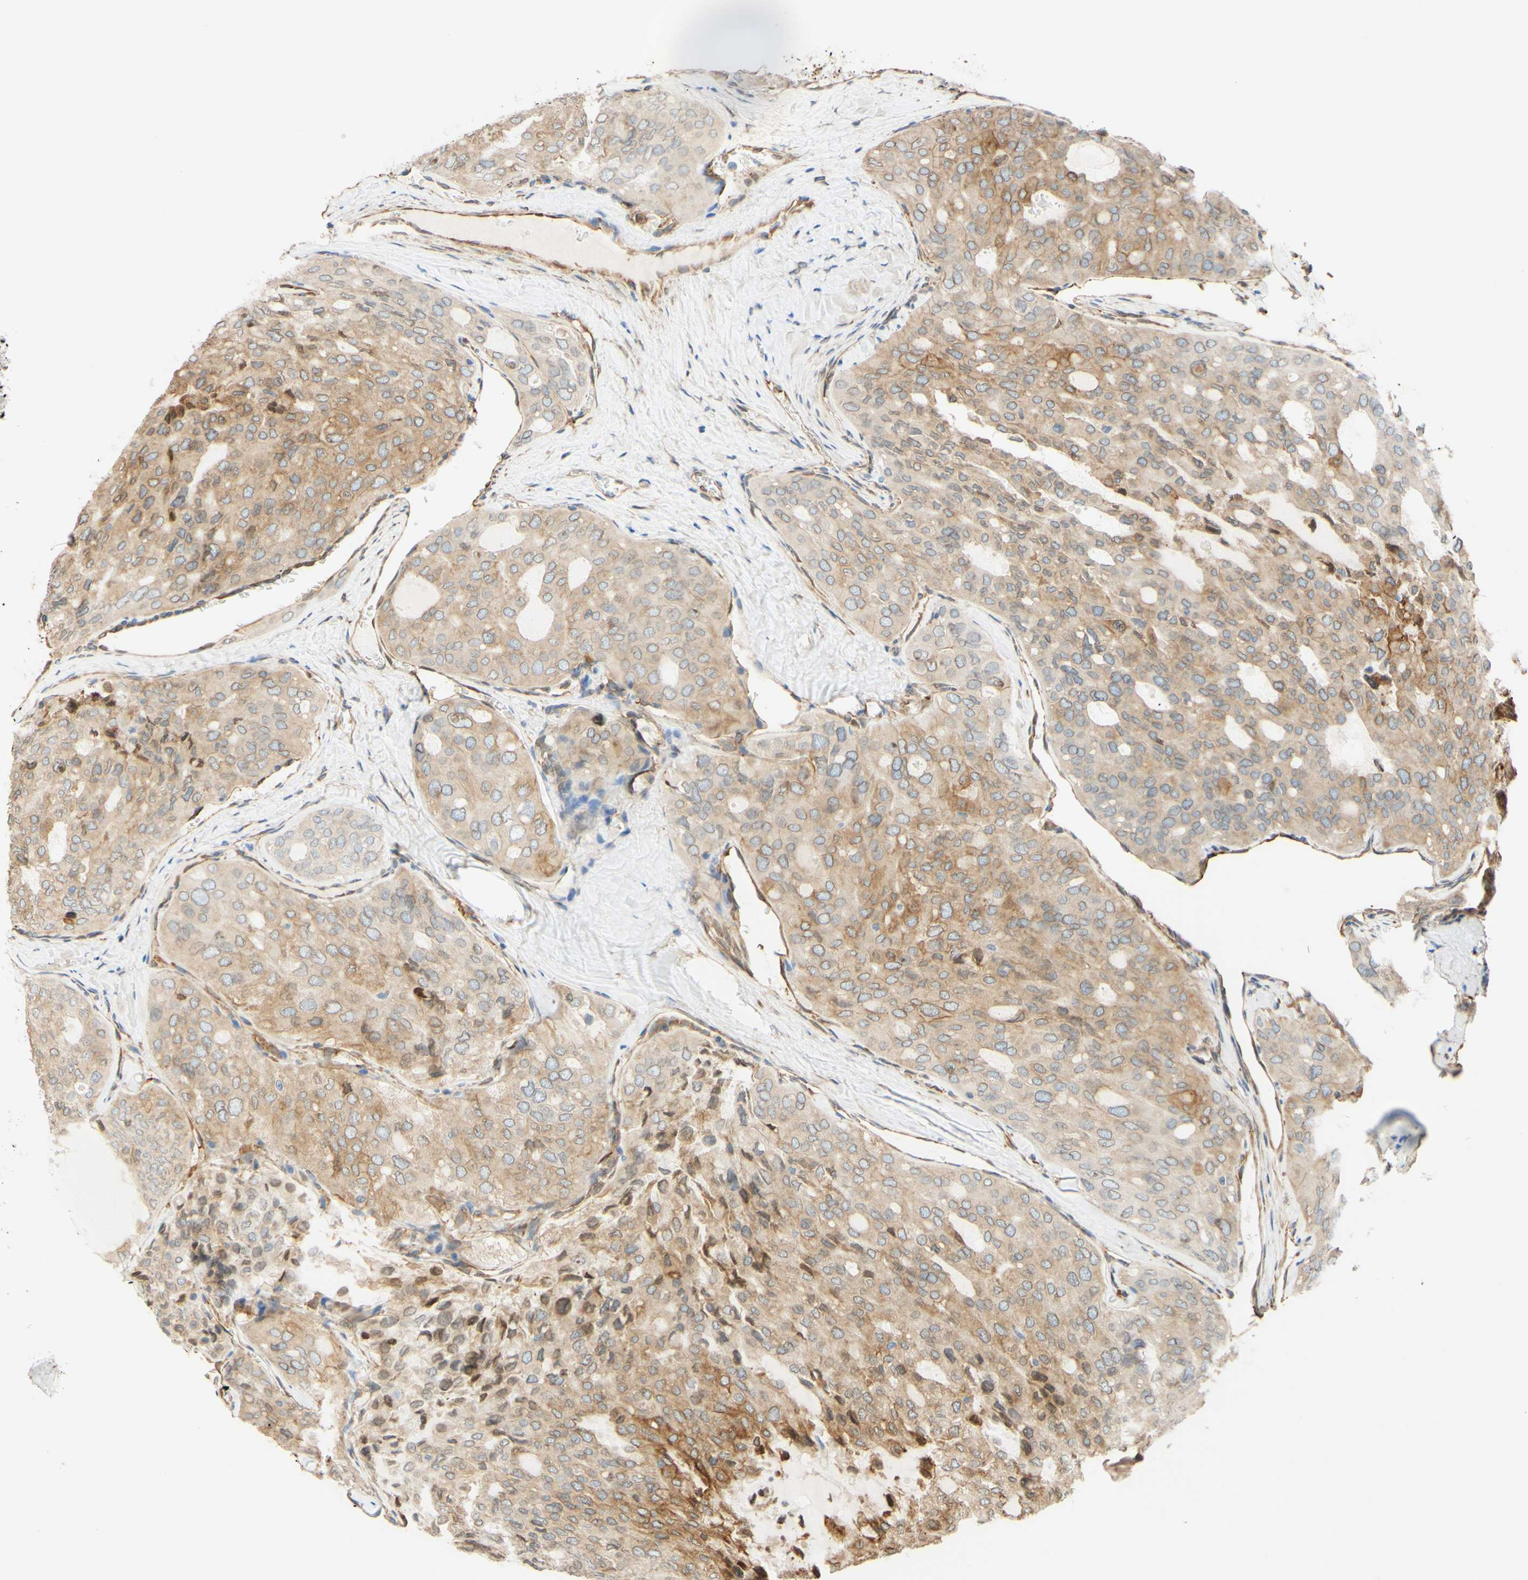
{"staining": {"intensity": "moderate", "quantity": "25%-75%", "location": "cytoplasmic/membranous,nuclear"}, "tissue": "thyroid cancer", "cell_type": "Tumor cells", "image_type": "cancer", "snomed": [{"axis": "morphology", "description": "Follicular adenoma carcinoma, NOS"}, {"axis": "topography", "description": "Thyroid gland"}], "caption": "Immunohistochemical staining of thyroid follicular adenoma carcinoma exhibits medium levels of moderate cytoplasmic/membranous and nuclear expression in about 25%-75% of tumor cells.", "gene": "ENDOD1", "patient": {"sex": "male", "age": 75}}